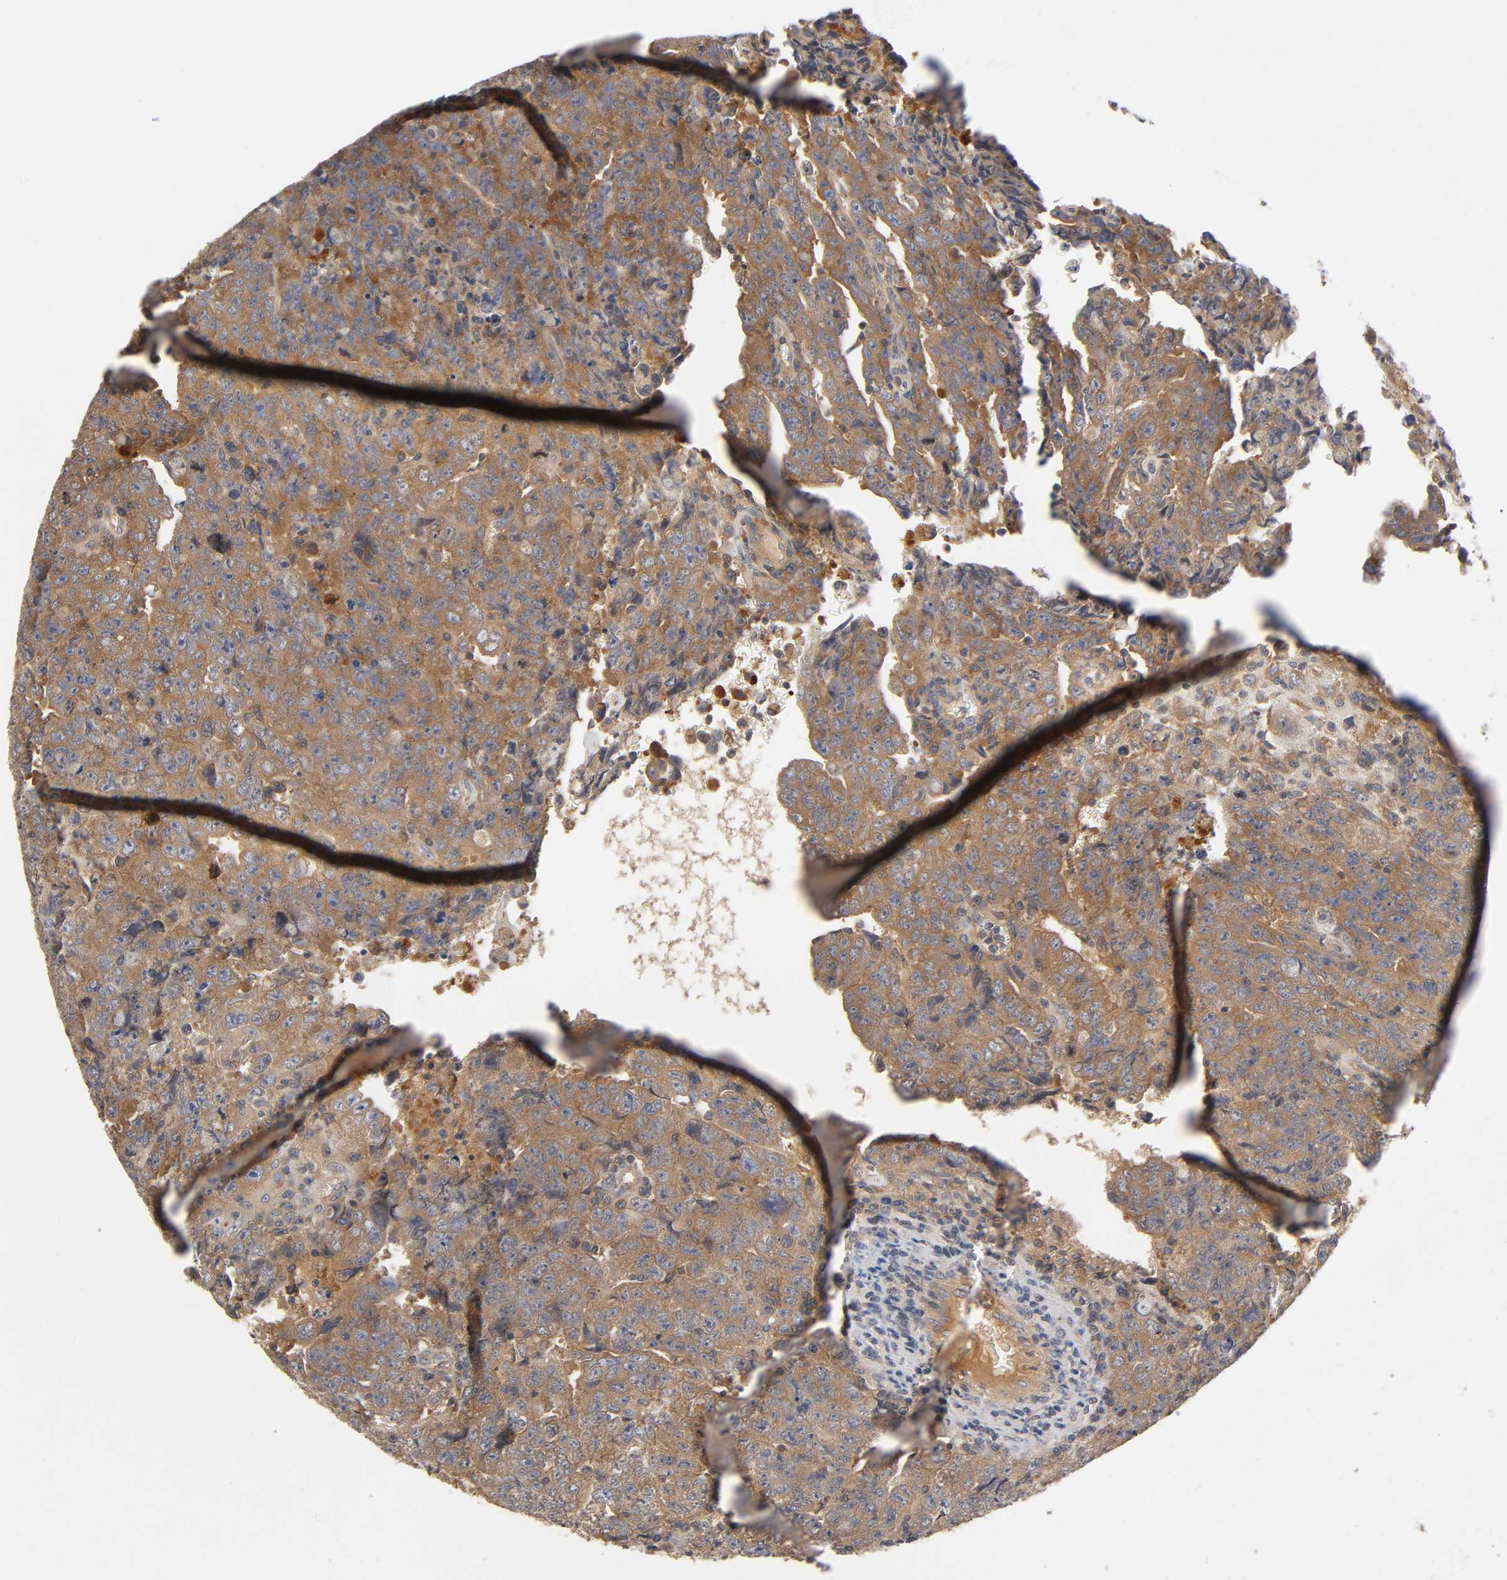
{"staining": {"intensity": "moderate", "quantity": ">75%", "location": "cytoplasmic/membranous"}, "tissue": "testis cancer", "cell_type": "Tumor cells", "image_type": "cancer", "snomed": [{"axis": "morphology", "description": "Carcinoma, Embryonal, NOS"}, {"axis": "topography", "description": "Testis"}], "caption": "The image shows staining of testis embryonal carcinoma, revealing moderate cytoplasmic/membranous protein staining (brown color) within tumor cells.", "gene": "CPB2", "patient": {"sex": "male", "age": 28}}